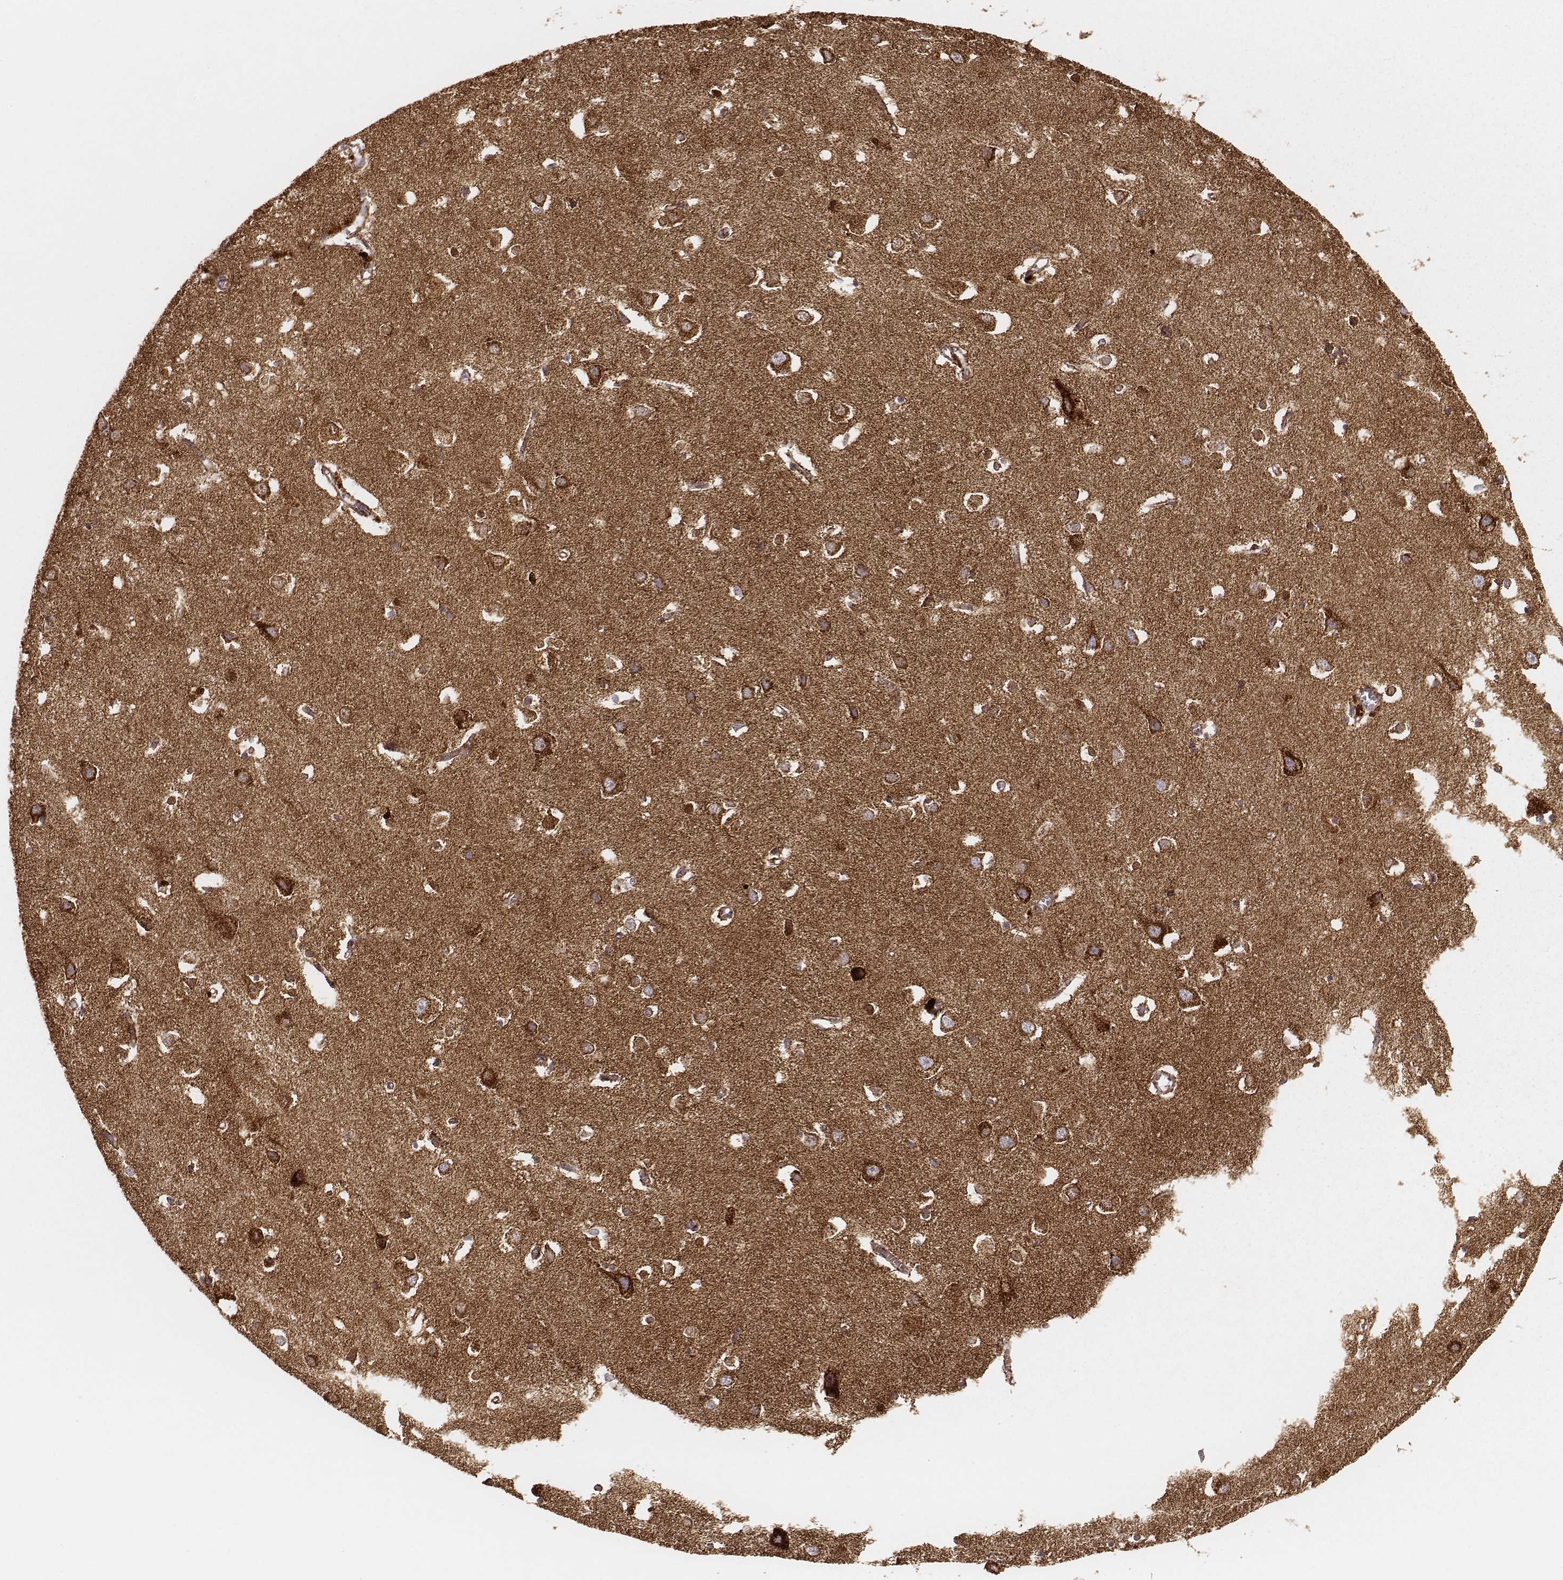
{"staining": {"intensity": "moderate", "quantity": ">75%", "location": "cytoplasmic/membranous"}, "tissue": "cerebral cortex", "cell_type": "Endothelial cells", "image_type": "normal", "snomed": [{"axis": "morphology", "description": "Normal tissue, NOS"}, {"axis": "topography", "description": "Cerebral cortex"}], "caption": "Immunohistochemical staining of benign cerebral cortex exhibits medium levels of moderate cytoplasmic/membranous expression in approximately >75% of endothelial cells.", "gene": "CS", "patient": {"sex": "male", "age": 70}}